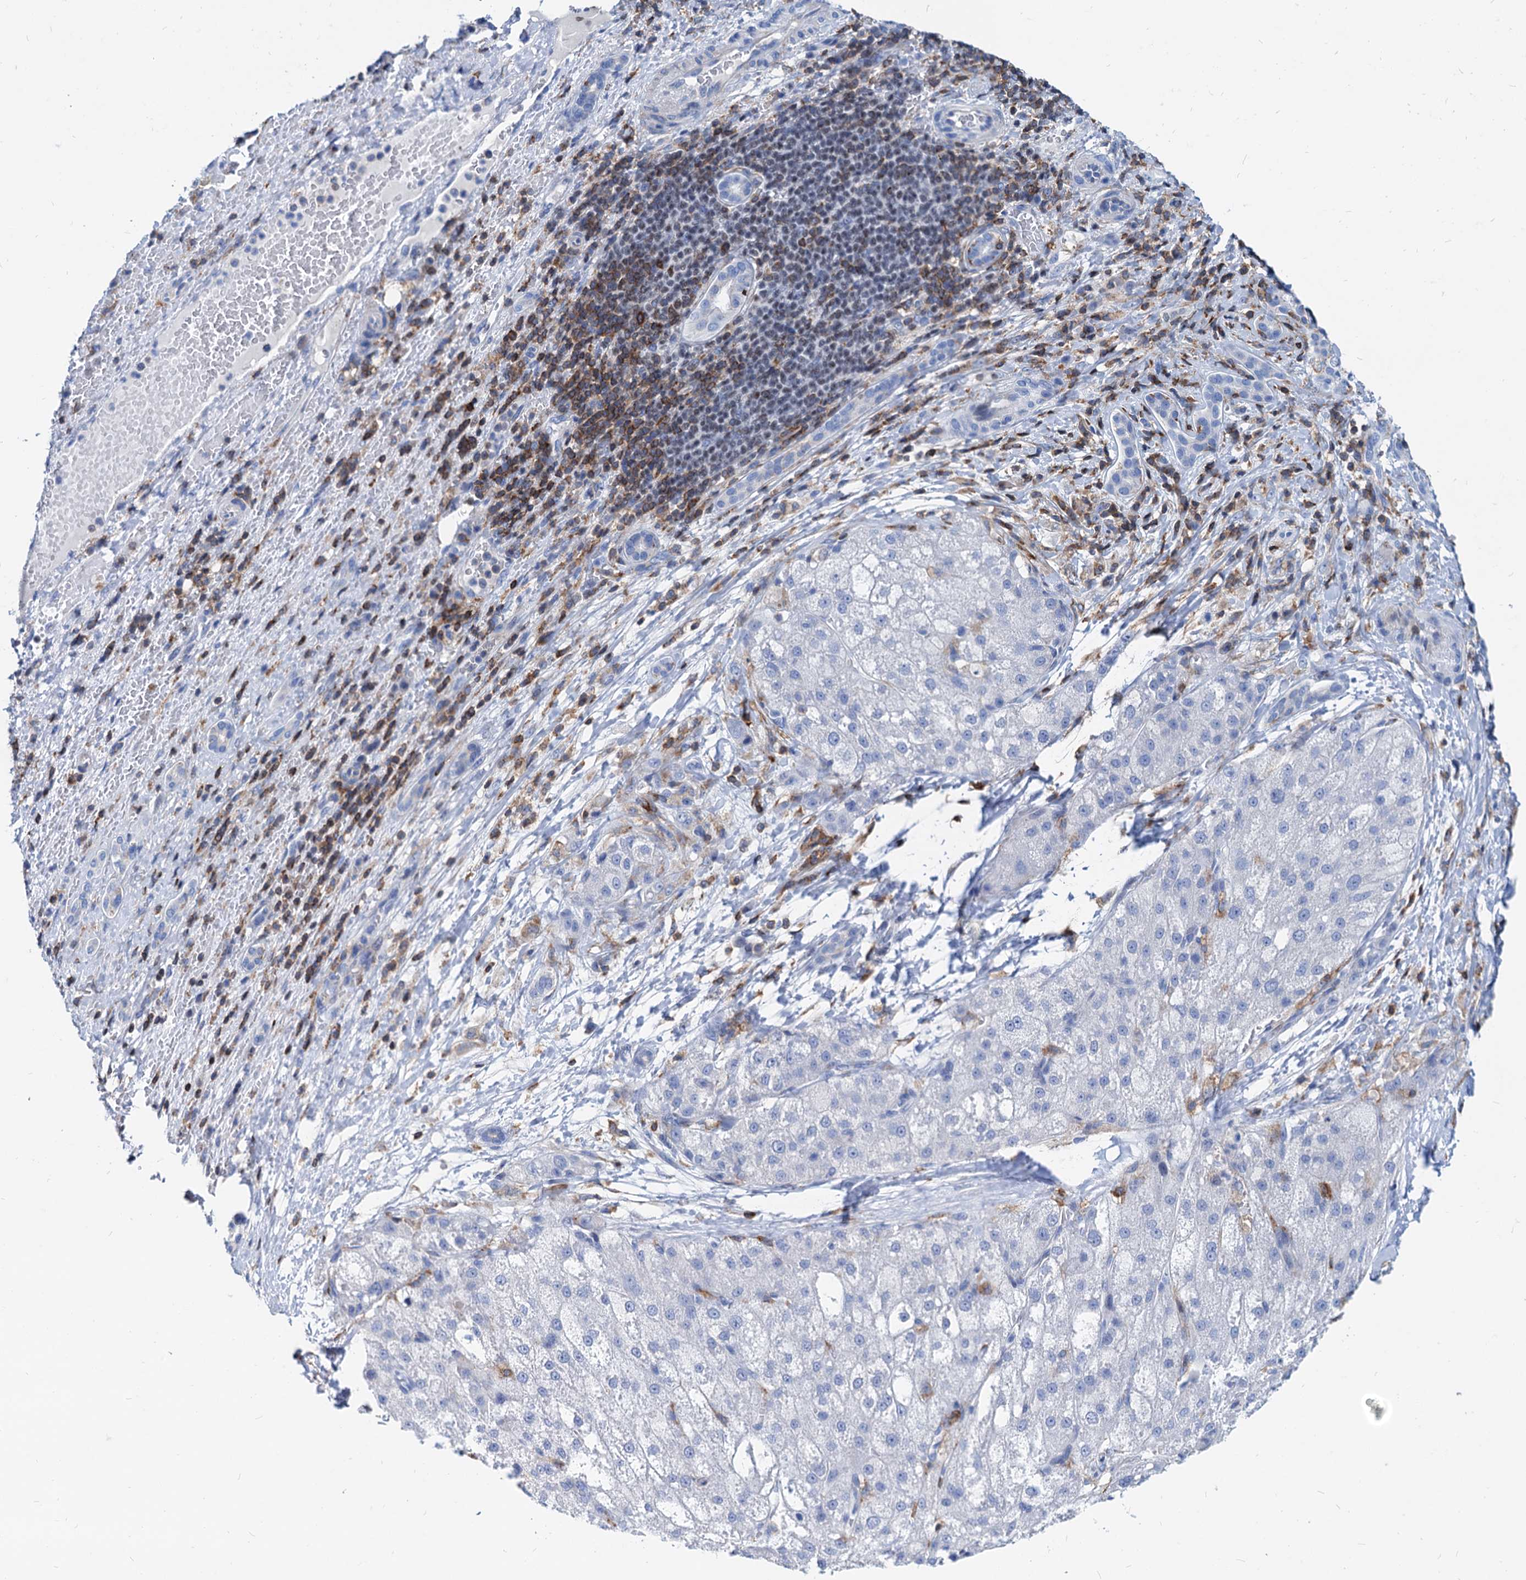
{"staining": {"intensity": "negative", "quantity": "none", "location": "none"}, "tissue": "liver cancer", "cell_type": "Tumor cells", "image_type": "cancer", "snomed": [{"axis": "morphology", "description": "Normal tissue, NOS"}, {"axis": "morphology", "description": "Carcinoma, Hepatocellular, NOS"}, {"axis": "topography", "description": "Liver"}], "caption": "Liver cancer stained for a protein using immunohistochemistry (IHC) exhibits no staining tumor cells.", "gene": "LCP2", "patient": {"sex": "male", "age": 57}}